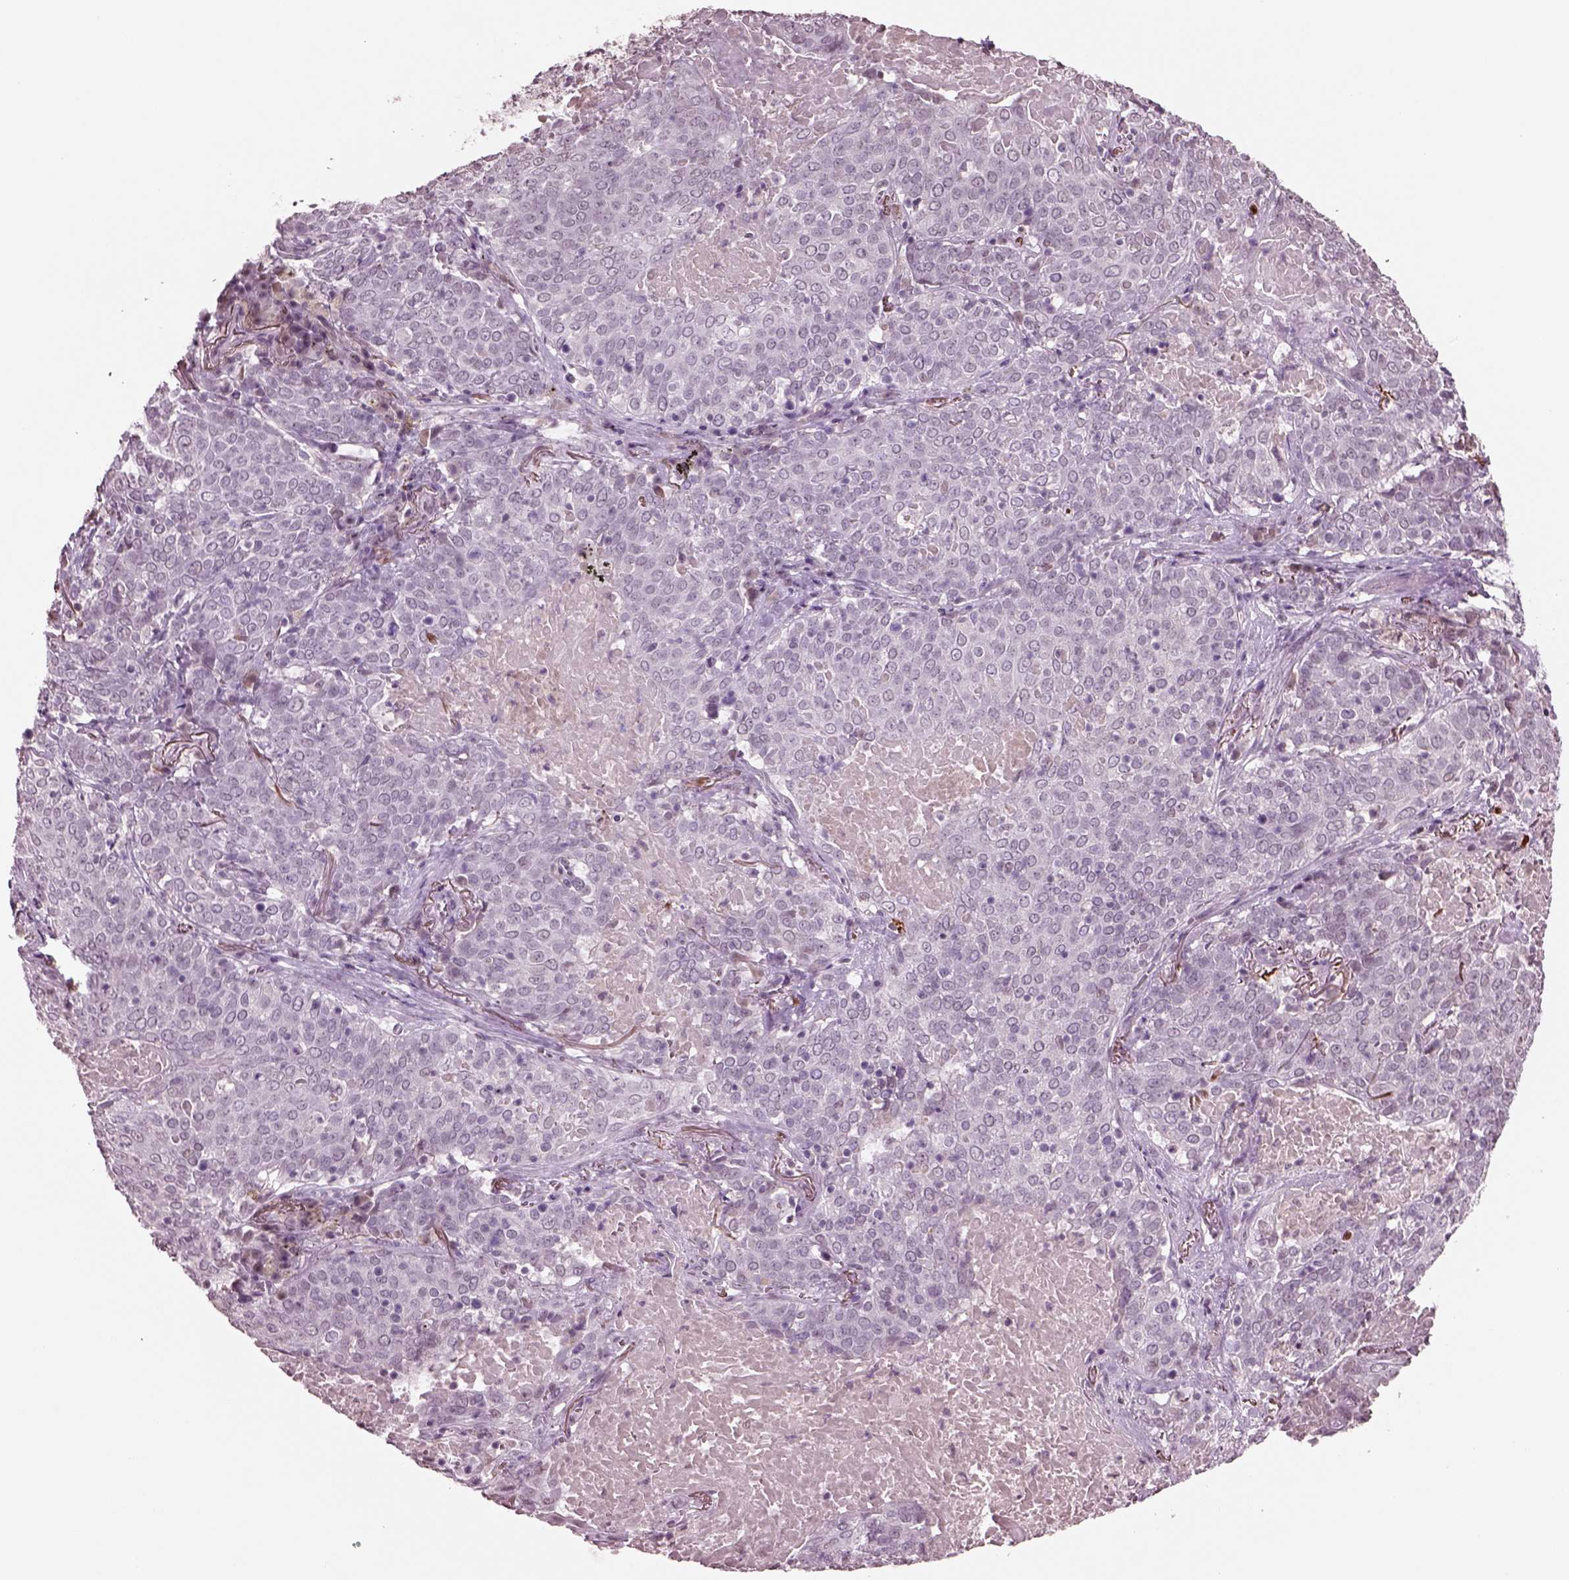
{"staining": {"intensity": "negative", "quantity": "none", "location": "none"}, "tissue": "lung cancer", "cell_type": "Tumor cells", "image_type": "cancer", "snomed": [{"axis": "morphology", "description": "Squamous cell carcinoma, NOS"}, {"axis": "topography", "description": "Lung"}], "caption": "This is a image of IHC staining of lung cancer (squamous cell carcinoma), which shows no positivity in tumor cells. The staining was performed using DAB (3,3'-diaminobenzidine) to visualize the protein expression in brown, while the nuclei were stained in blue with hematoxylin (Magnification: 20x).", "gene": "SEPHS1", "patient": {"sex": "male", "age": 82}}